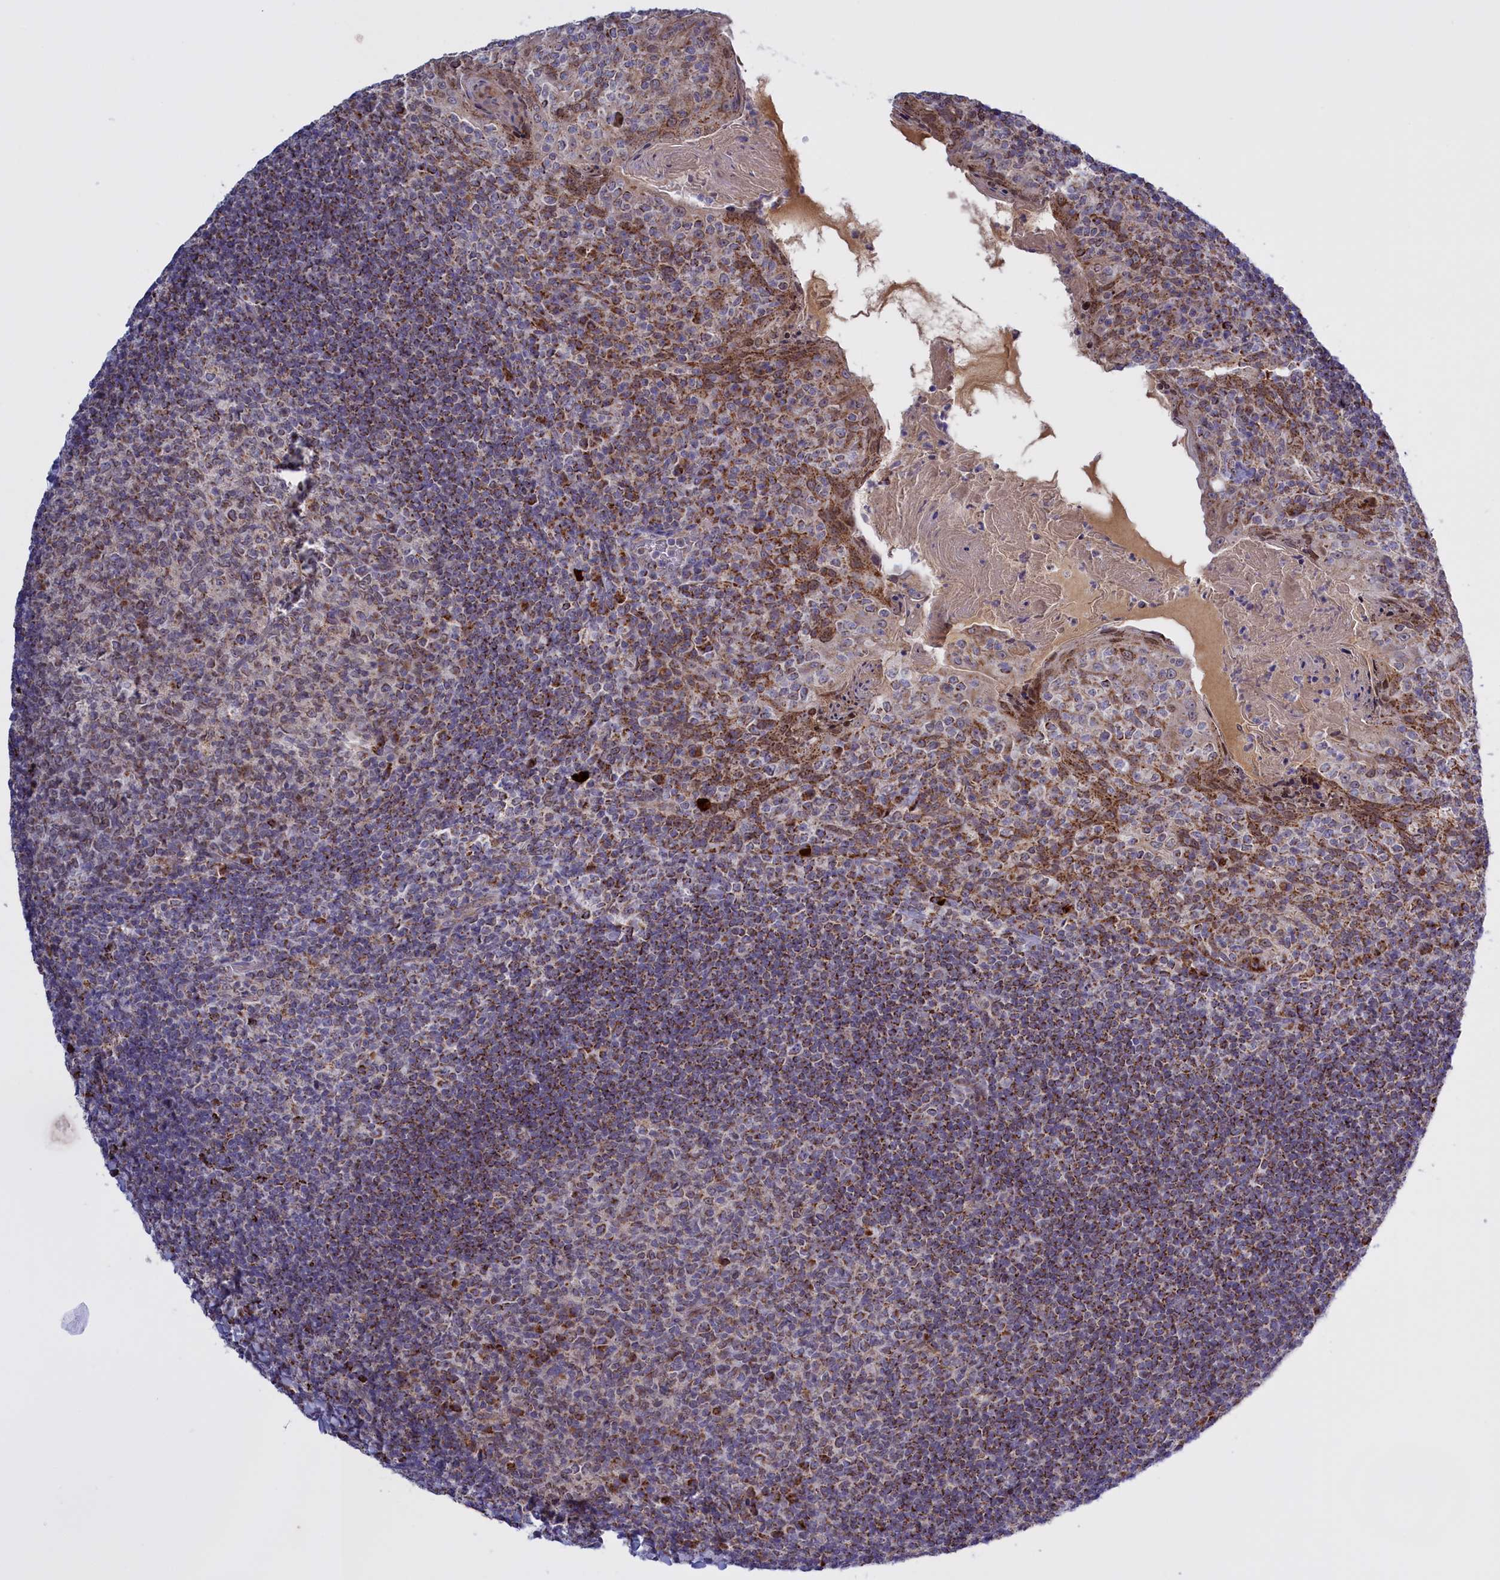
{"staining": {"intensity": "moderate", "quantity": "25%-75%", "location": "cytoplasmic/membranous"}, "tissue": "tonsil", "cell_type": "Germinal center cells", "image_type": "normal", "snomed": [{"axis": "morphology", "description": "Normal tissue, NOS"}, {"axis": "topography", "description": "Tonsil"}], "caption": "Moderate cytoplasmic/membranous expression is appreciated in about 25%-75% of germinal center cells in benign tonsil. Using DAB (brown) and hematoxylin (blue) stains, captured at high magnification using brightfield microscopy.", "gene": "FAM149B1", "patient": {"sex": "female", "age": 10}}